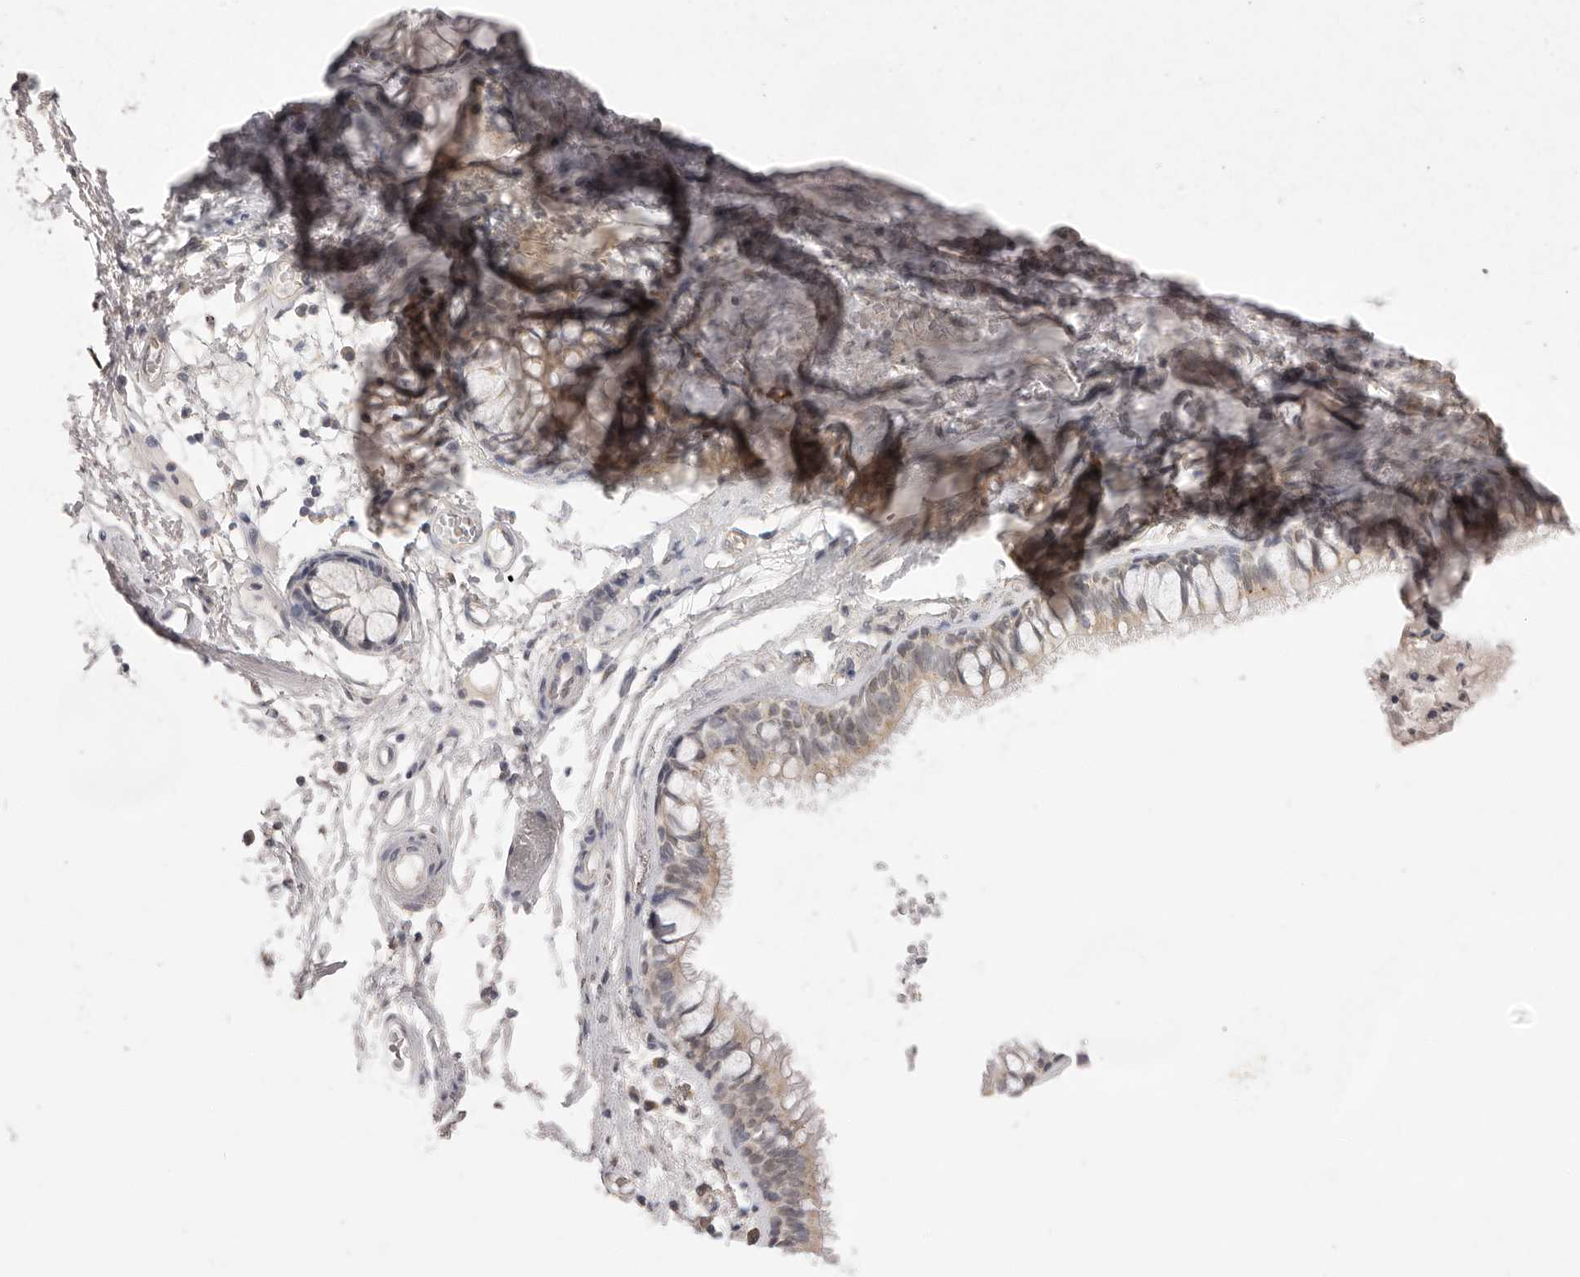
{"staining": {"intensity": "negative", "quantity": "none", "location": "none"}, "tissue": "adipose tissue", "cell_type": "Adipocytes", "image_type": "normal", "snomed": [{"axis": "morphology", "description": "Normal tissue, NOS"}, {"axis": "topography", "description": "Cartilage tissue"}, {"axis": "topography", "description": "Bronchus"}], "caption": "Photomicrograph shows no protein positivity in adipocytes of normal adipose tissue. The staining was performed using DAB (3,3'-diaminobenzidine) to visualize the protein expression in brown, while the nuclei were stained in blue with hematoxylin (Magnification: 20x).", "gene": "TLR3", "patient": {"sex": "female", "age": 73}}